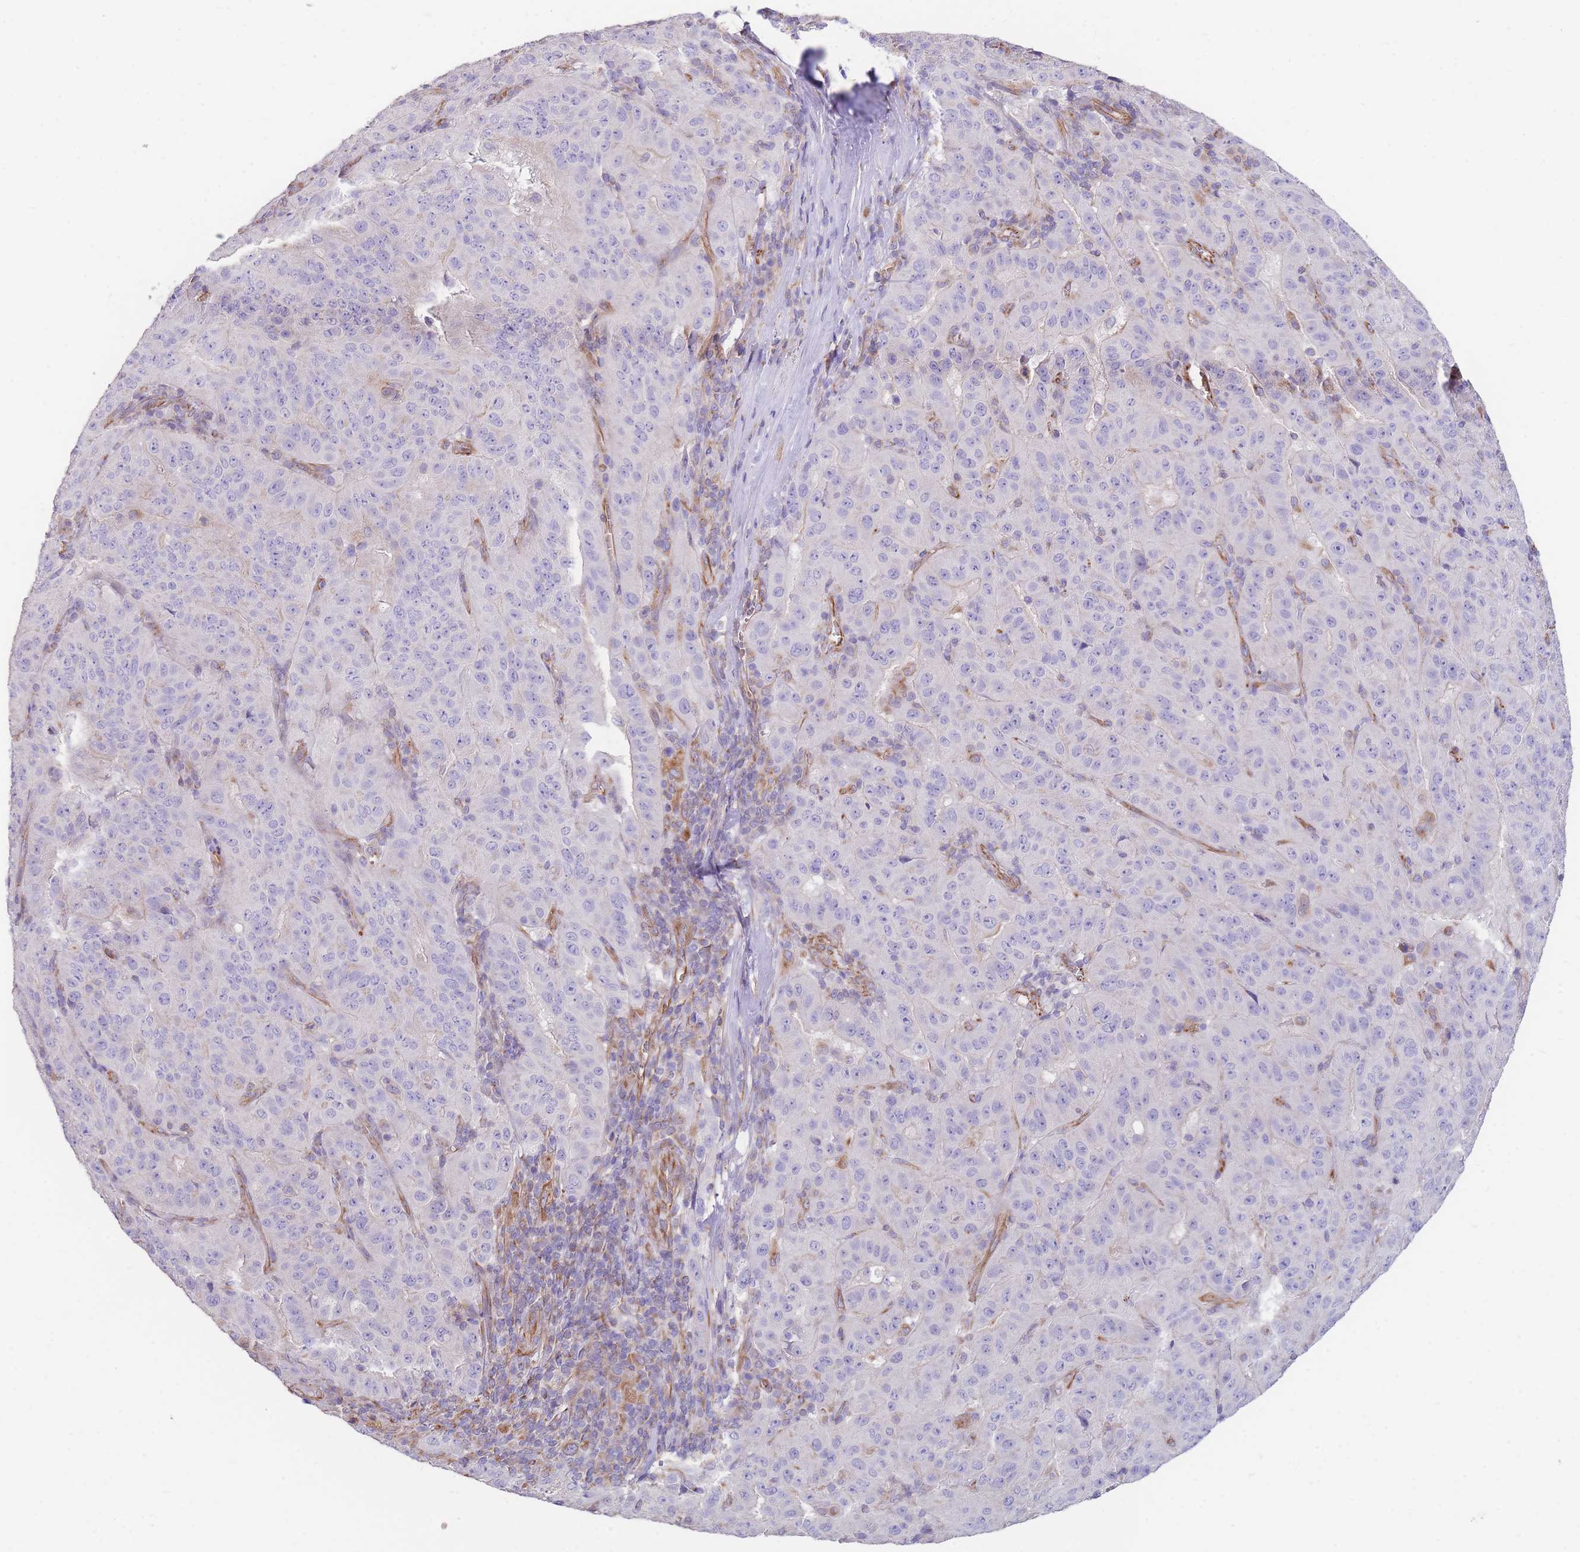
{"staining": {"intensity": "negative", "quantity": "none", "location": "none"}, "tissue": "pancreatic cancer", "cell_type": "Tumor cells", "image_type": "cancer", "snomed": [{"axis": "morphology", "description": "Adenocarcinoma, NOS"}, {"axis": "topography", "description": "Pancreas"}], "caption": "An image of adenocarcinoma (pancreatic) stained for a protein reveals no brown staining in tumor cells.", "gene": "ANKRD53", "patient": {"sex": "male", "age": 63}}